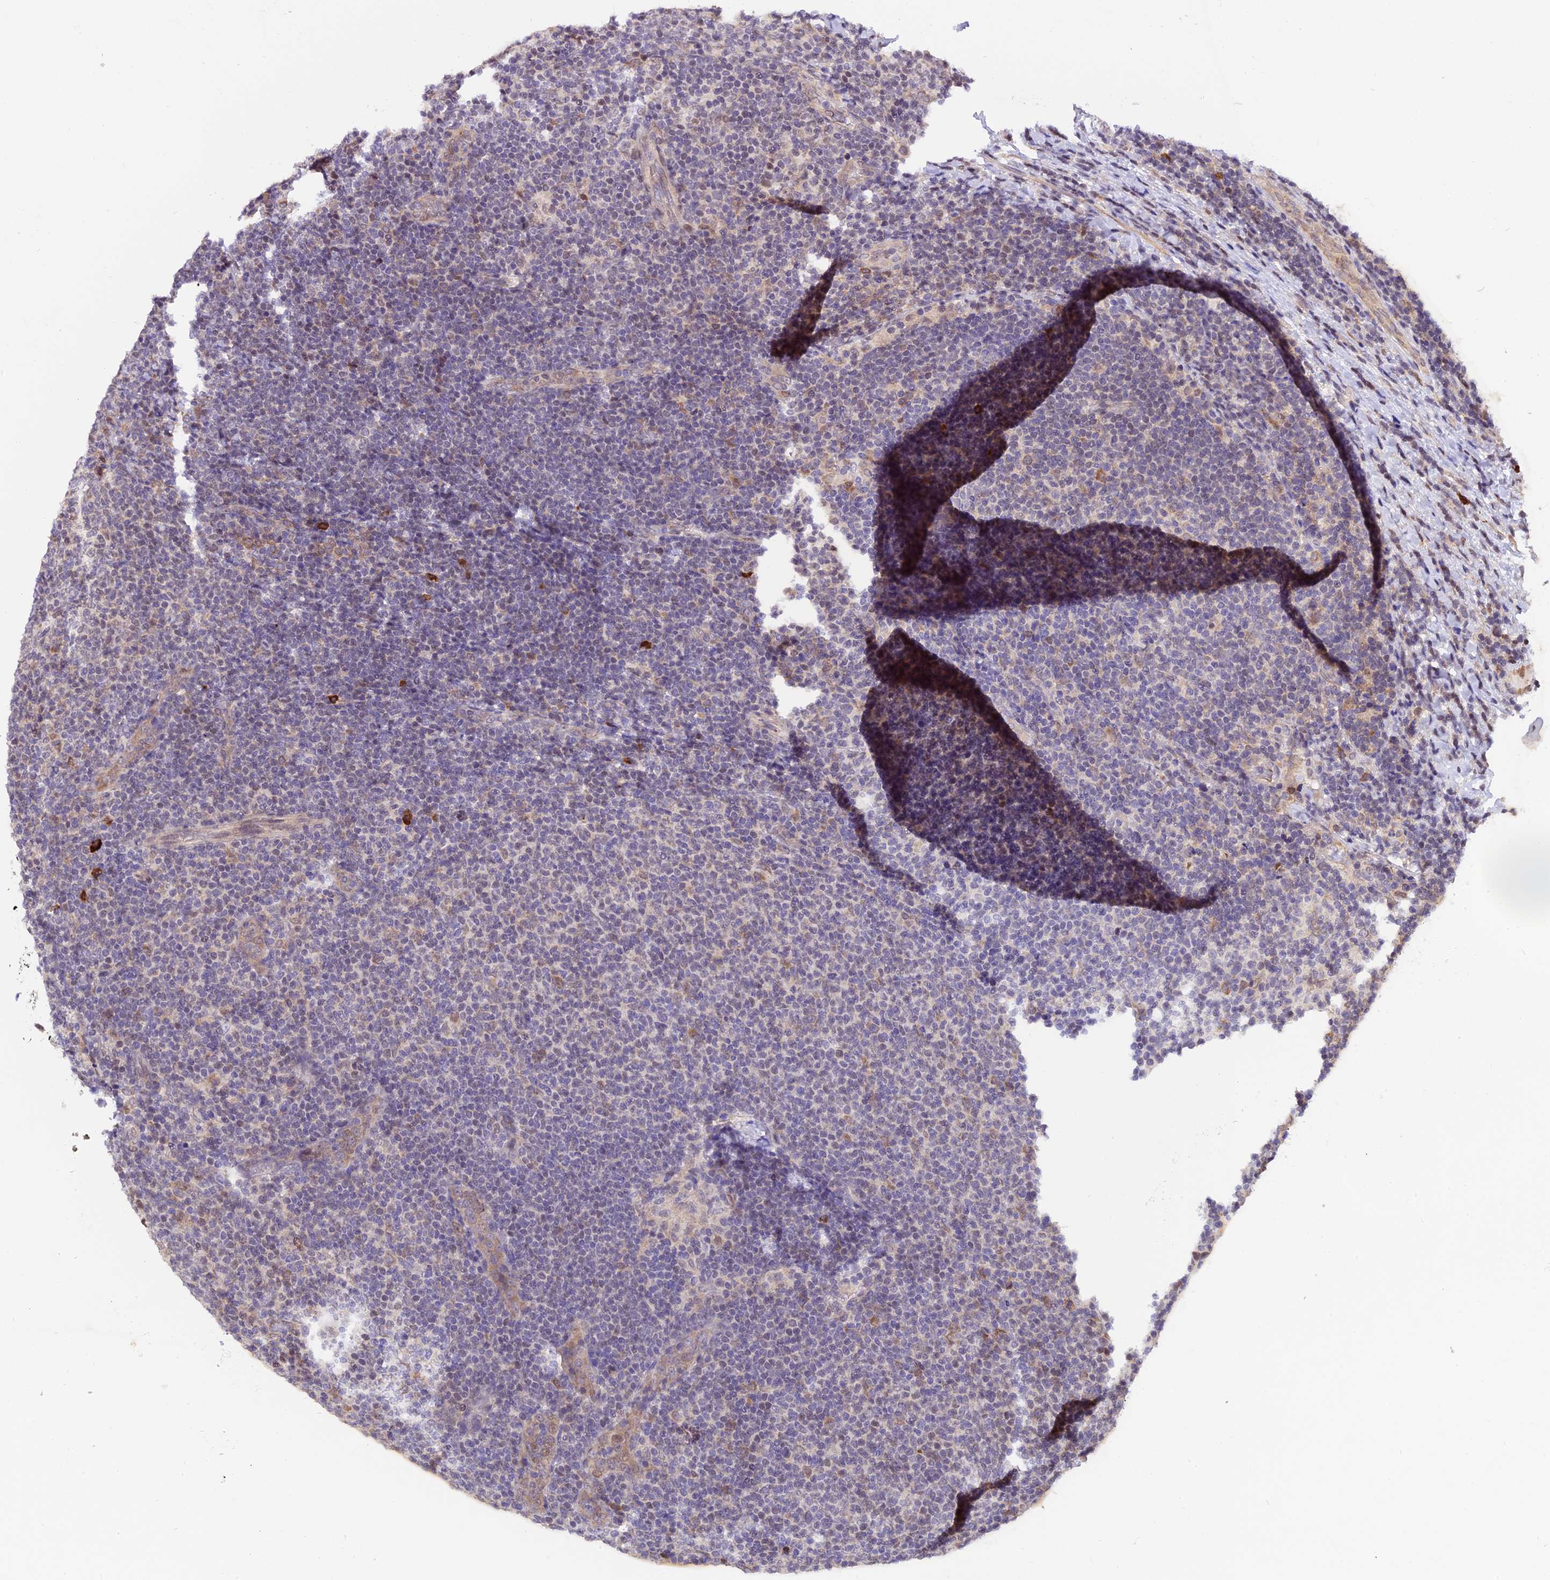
{"staining": {"intensity": "negative", "quantity": "none", "location": "none"}, "tissue": "lymphoma", "cell_type": "Tumor cells", "image_type": "cancer", "snomed": [{"axis": "morphology", "description": "Malignant lymphoma, non-Hodgkin's type, Low grade"}, {"axis": "topography", "description": "Lymph node"}], "caption": "IHC histopathology image of malignant lymphoma, non-Hodgkin's type (low-grade) stained for a protein (brown), which shows no staining in tumor cells.", "gene": "HERPUD1", "patient": {"sex": "male", "age": 66}}